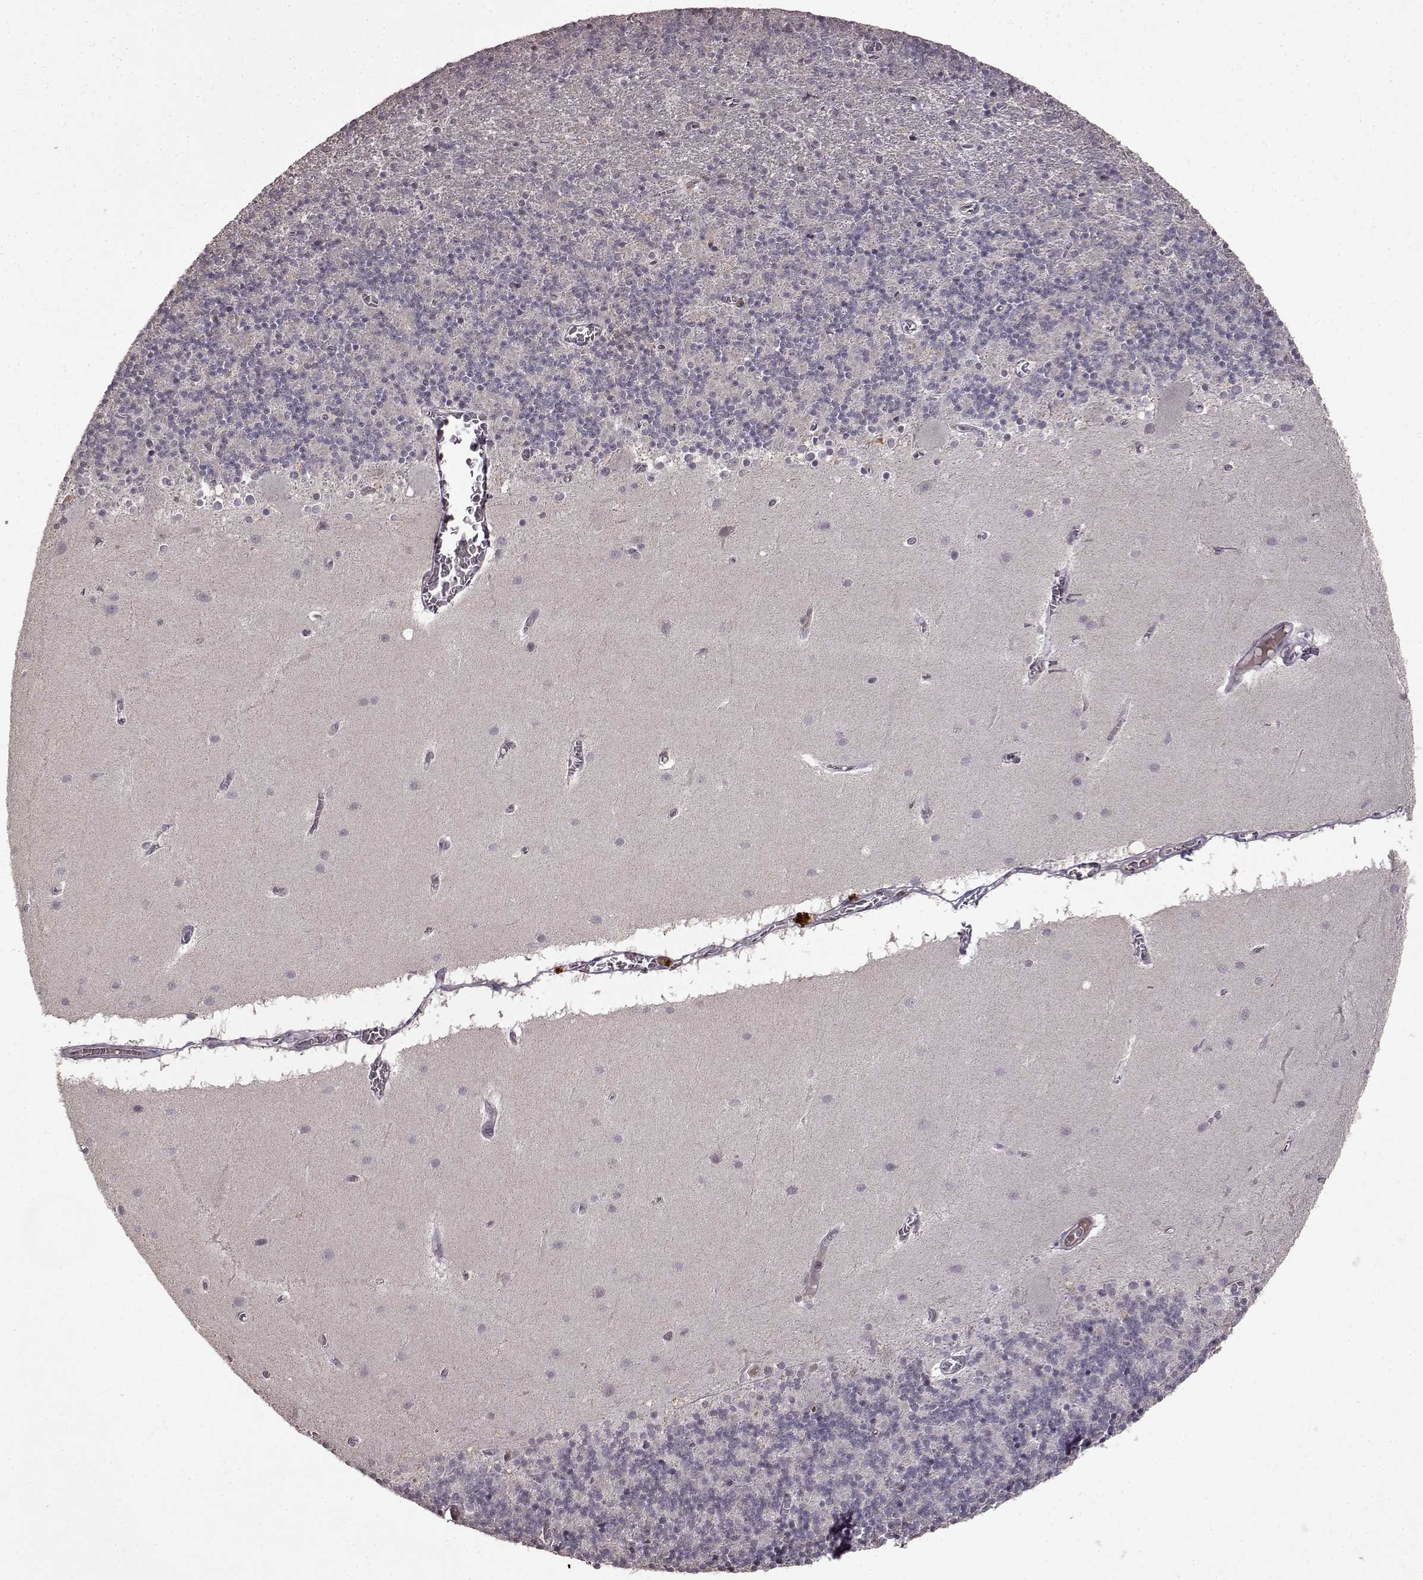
{"staining": {"intensity": "negative", "quantity": "none", "location": "none"}, "tissue": "cerebellum", "cell_type": "Cells in granular layer", "image_type": "normal", "snomed": [{"axis": "morphology", "description": "Normal tissue, NOS"}, {"axis": "topography", "description": "Cerebellum"}], "caption": "Immunohistochemistry of normal human cerebellum exhibits no positivity in cells in granular layer.", "gene": "LHB", "patient": {"sex": "male", "age": 70}}